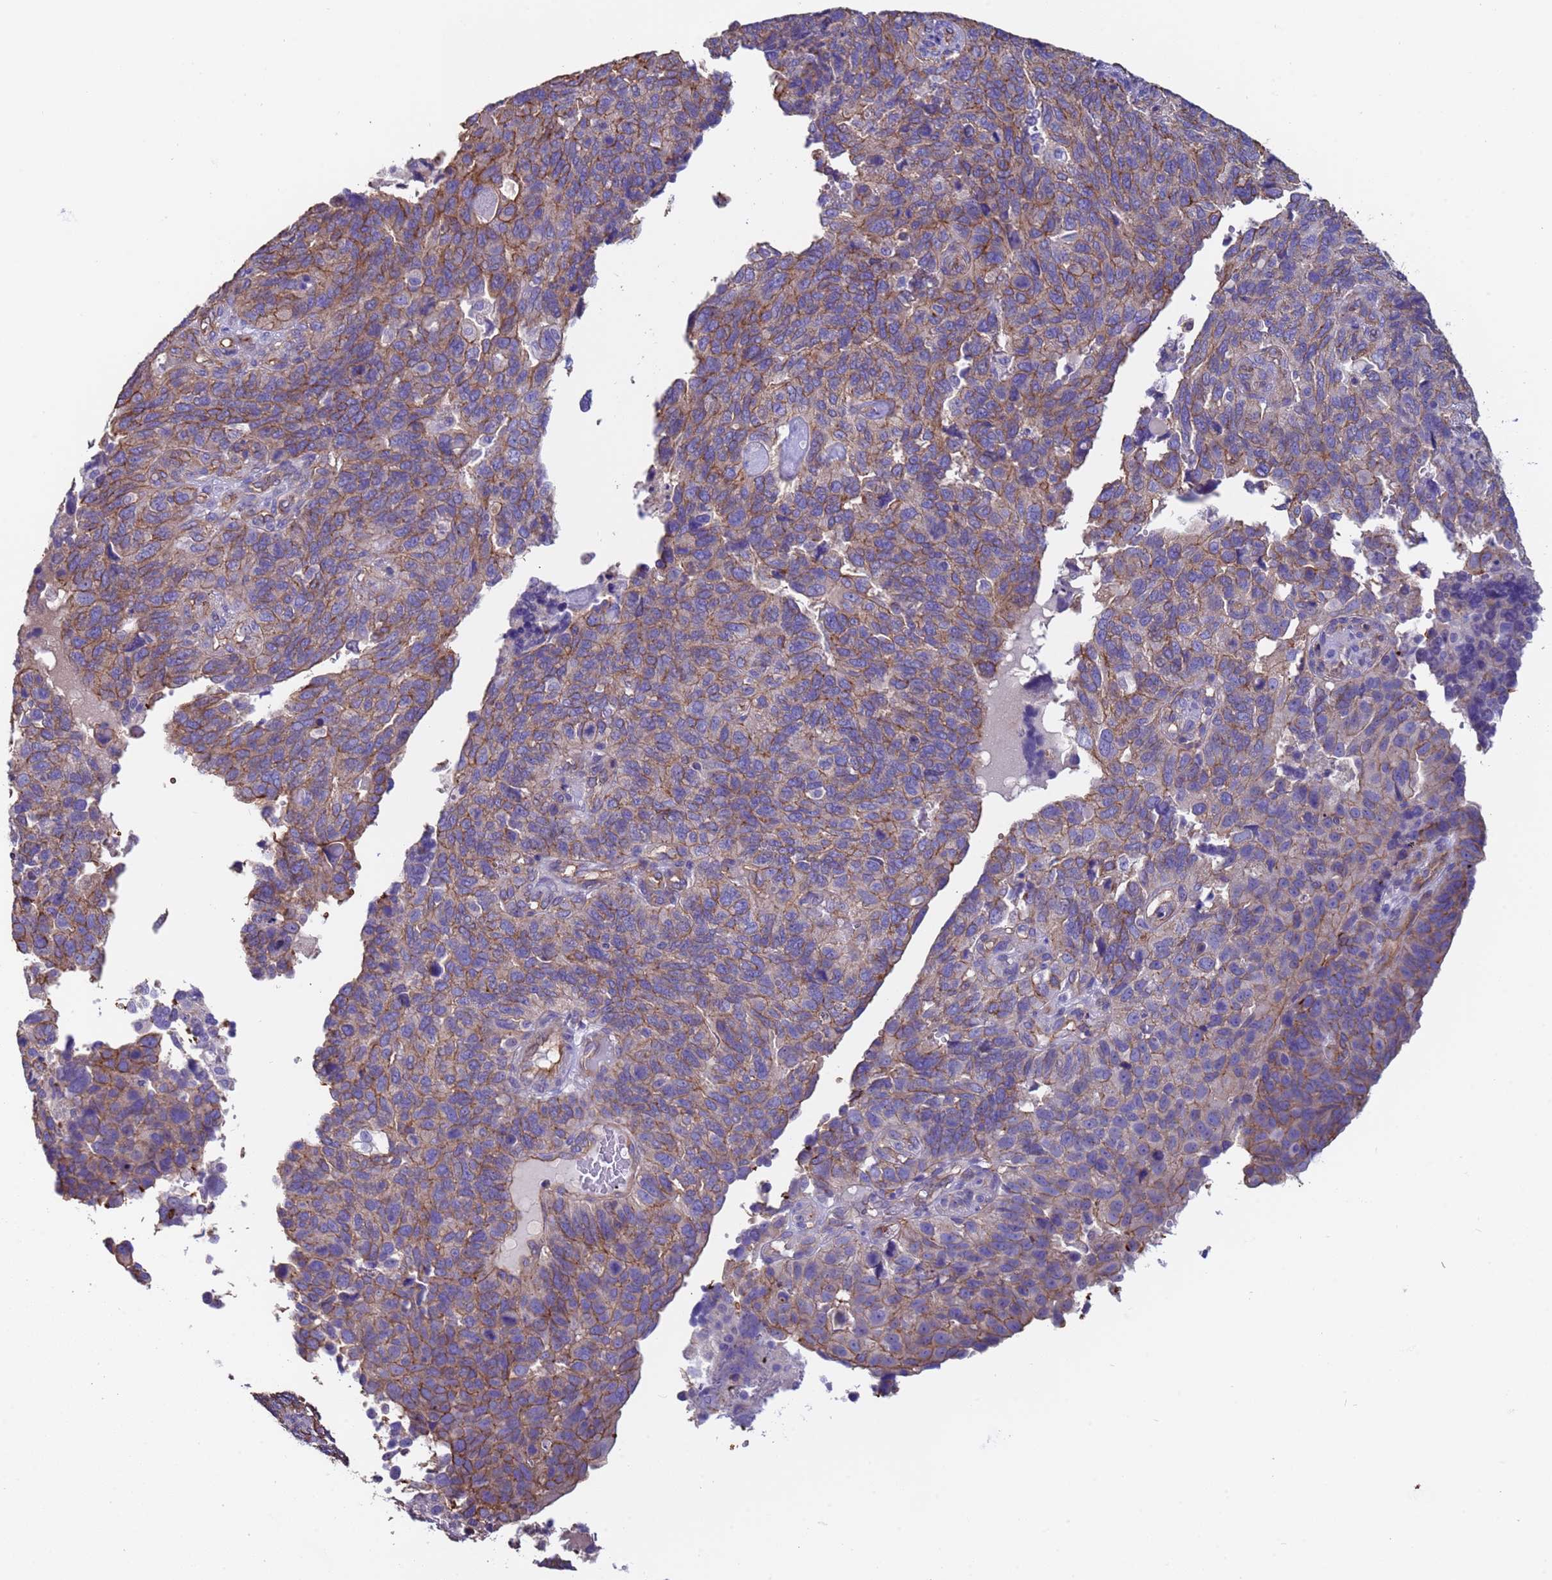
{"staining": {"intensity": "moderate", "quantity": ">75%", "location": "cytoplasmic/membranous"}, "tissue": "endometrial cancer", "cell_type": "Tumor cells", "image_type": "cancer", "snomed": [{"axis": "morphology", "description": "Adenocarcinoma, NOS"}, {"axis": "topography", "description": "Endometrium"}], "caption": "Tumor cells show medium levels of moderate cytoplasmic/membranous staining in about >75% of cells in human adenocarcinoma (endometrial). Nuclei are stained in blue.", "gene": "ZNF248", "patient": {"sex": "female", "age": 66}}